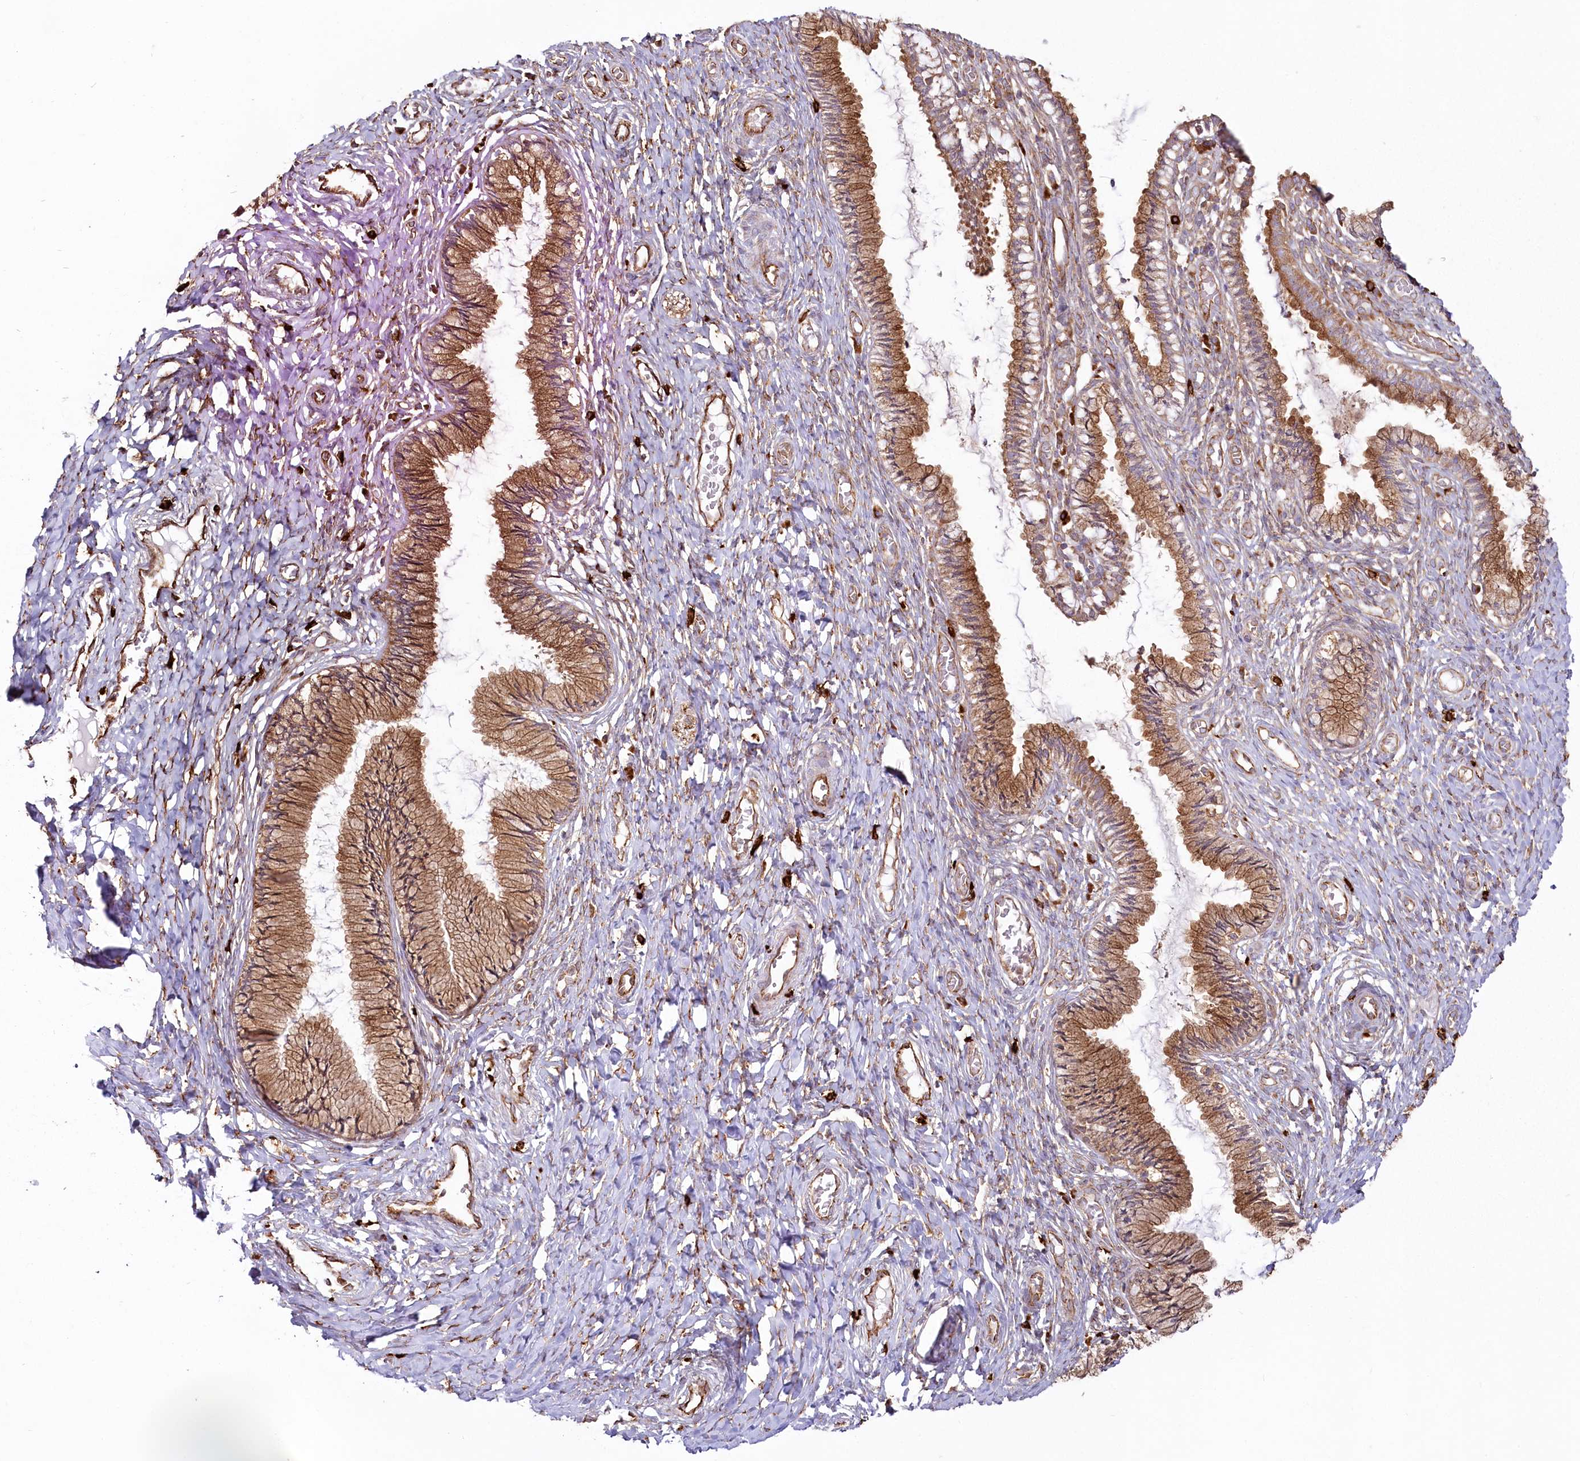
{"staining": {"intensity": "moderate", "quantity": ">75%", "location": "cytoplasmic/membranous"}, "tissue": "cervix", "cell_type": "Glandular cells", "image_type": "normal", "snomed": [{"axis": "morphology", "description": "Normal tissue, NOS"}, {"axis": "topography", "description": "Cervix"}], "caption": "This image demonstrates immunohistochemistry (IHC) staining of benign human cervix, with medium moderate cytoplasmic/membranous positivity in approximately >75% of glandular cells.", "gene": "HARS2", "patient": {"sex": "female", "age": 27}}